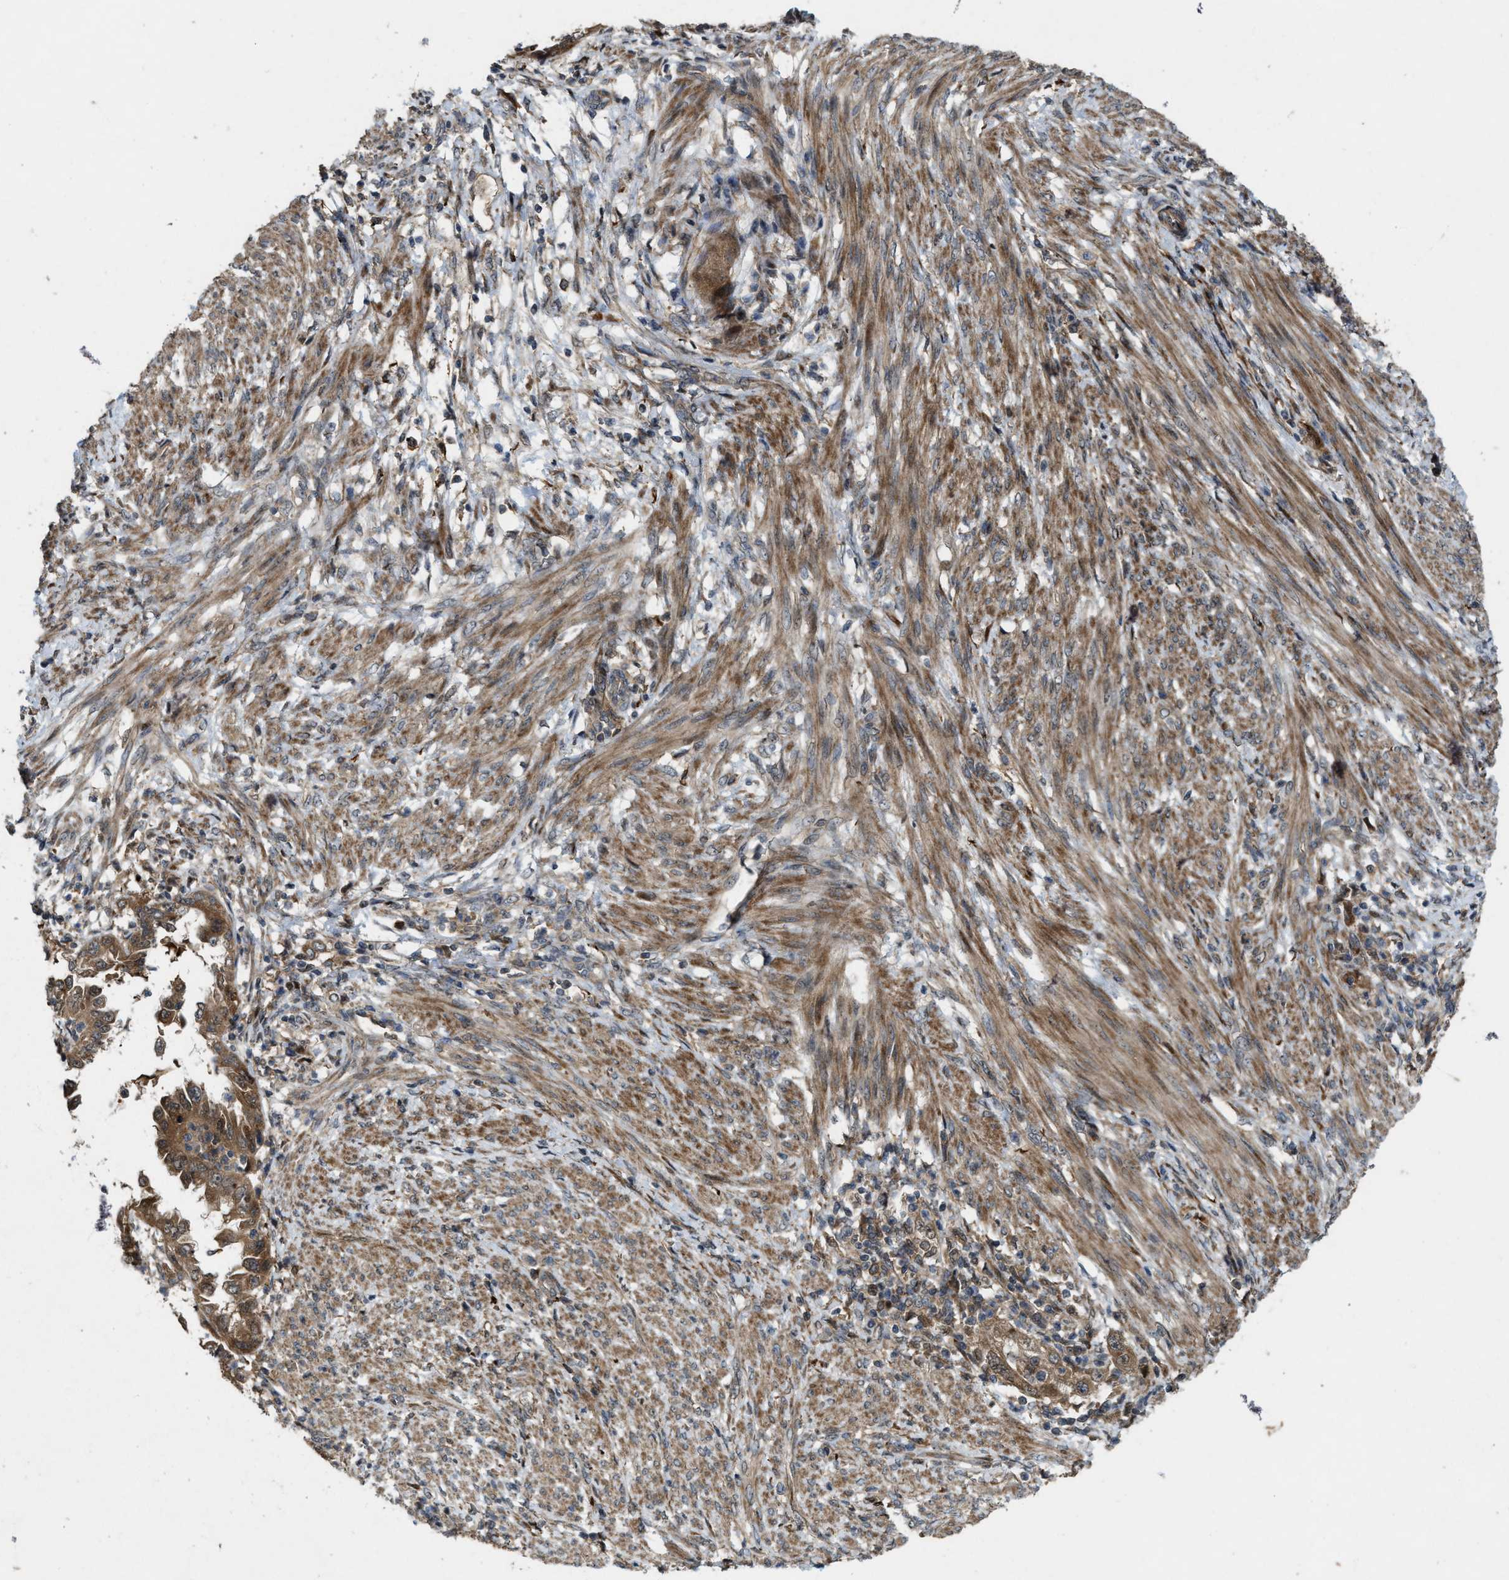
{"staining": {"intensity": "moderate", "quantity": ">75%", "location": "cytoplasmic/membranous"}, "tissue": "endometrial cancer", "cell_type": "Tumor cells", "image_type": "cancer", "snomed": [{"axis": "morphology", "description": "Adenocarcinoma, NOS"}, {"axis": "topography", "description": "Endometrium"}], "caption": "Immunohistochemical staining of human endometrial cancer displays medium levels of moderate cytoplasmic/membranous expression in about >75% of tumor cells.", "gene": "LRRC72", "patient": {"sex": "female", "age": 85}}